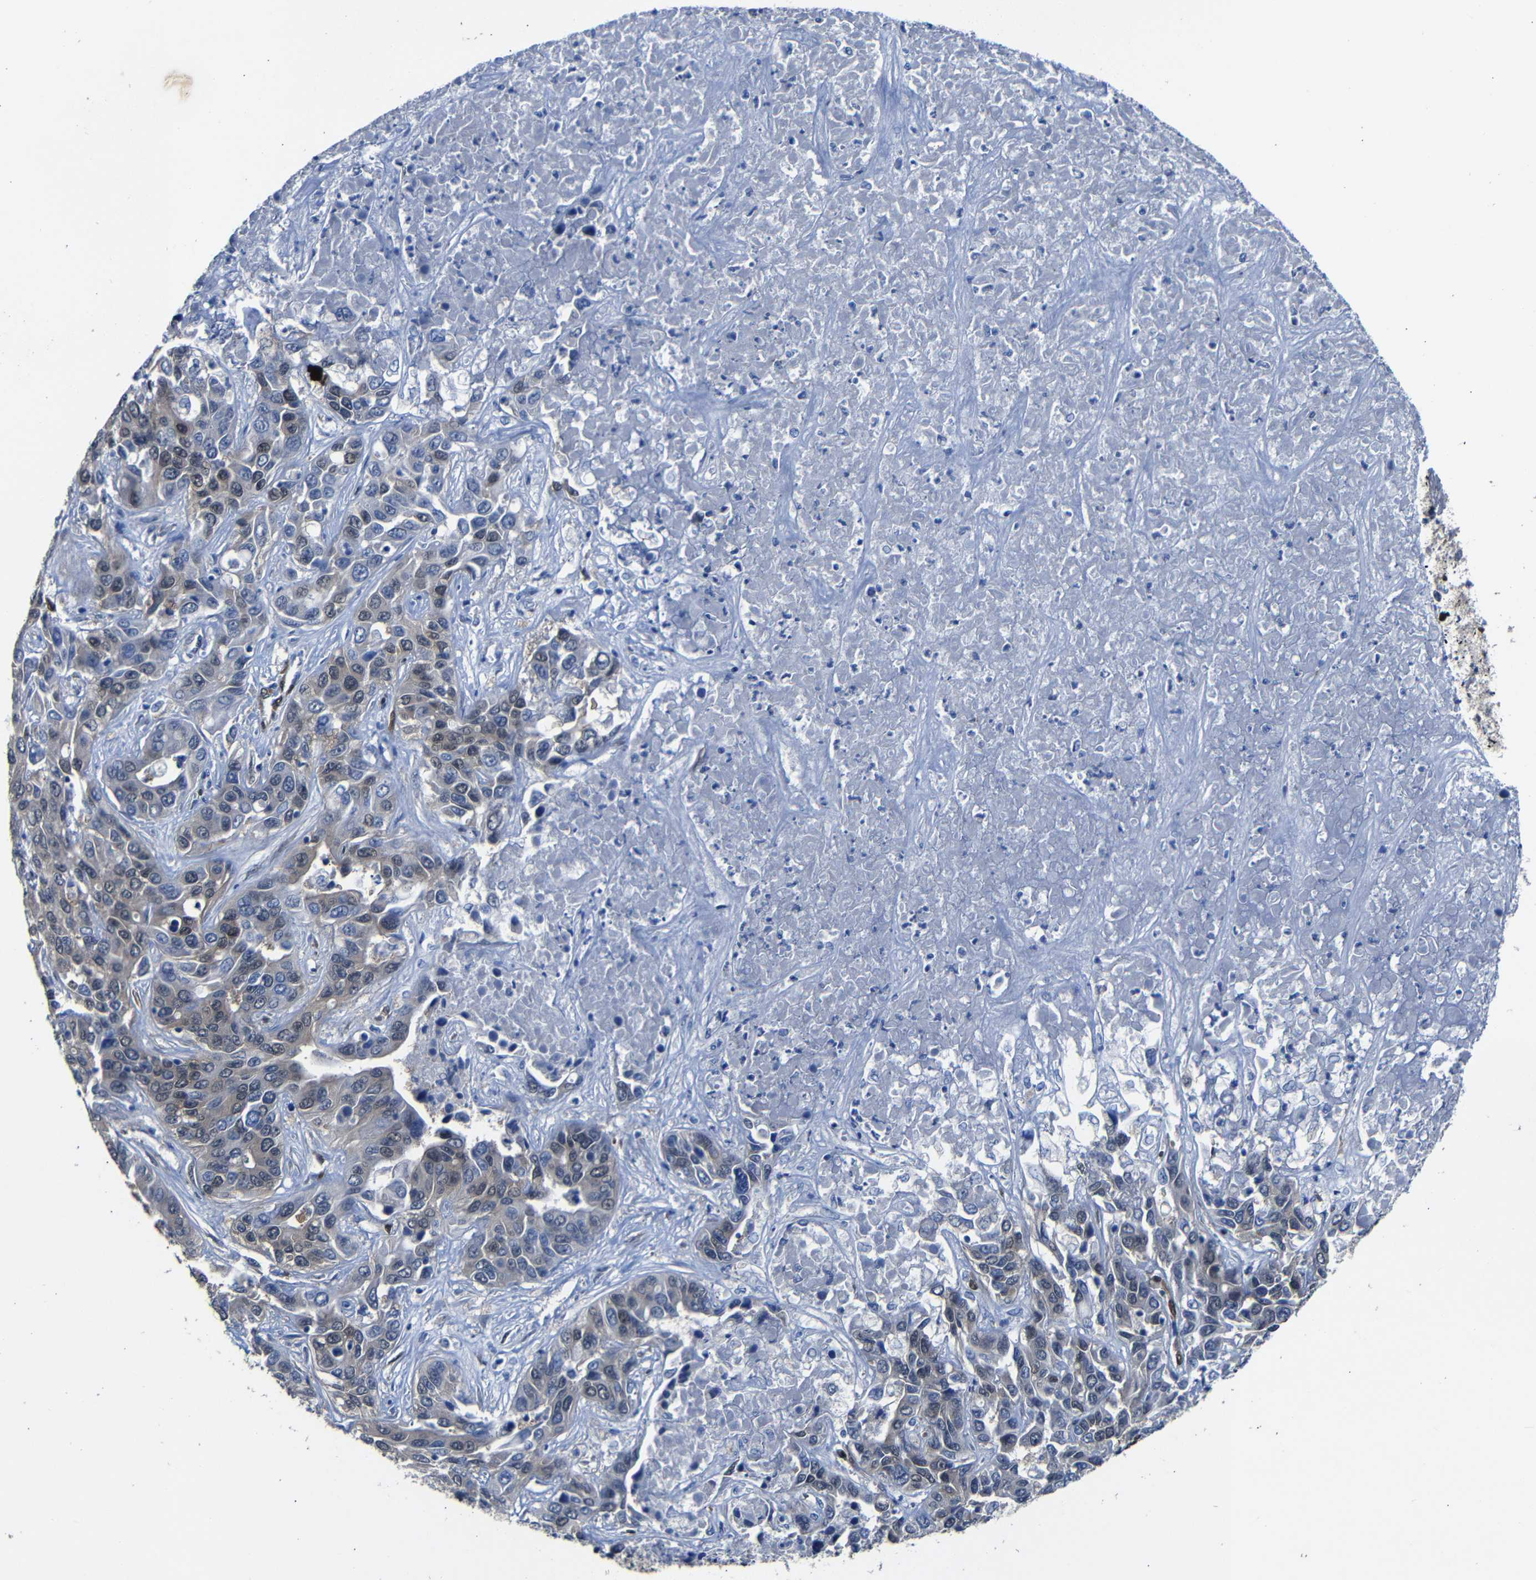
{"staining": {"intensity": "weak", "quantity": ">75%", "location": "cytoplasmic/membranous,nuclear"}, "tissue": "liver cancer", "cell_type": "Tumor cells", "image_type": "cancer", "snomed": [{"axis": "morphology", "description": "Cholangiocarcinoma"}, {"axis": "topography", "description": "Liver"}], "caption": "Immunohistochemical staining of human liver cancer demonstrates low levels of weak cytoplasmic/membranous and nuclear expression in about >75% of tumor cells.", "gene": "YAP1", "patient": {"sex": "female", "age": 52}}